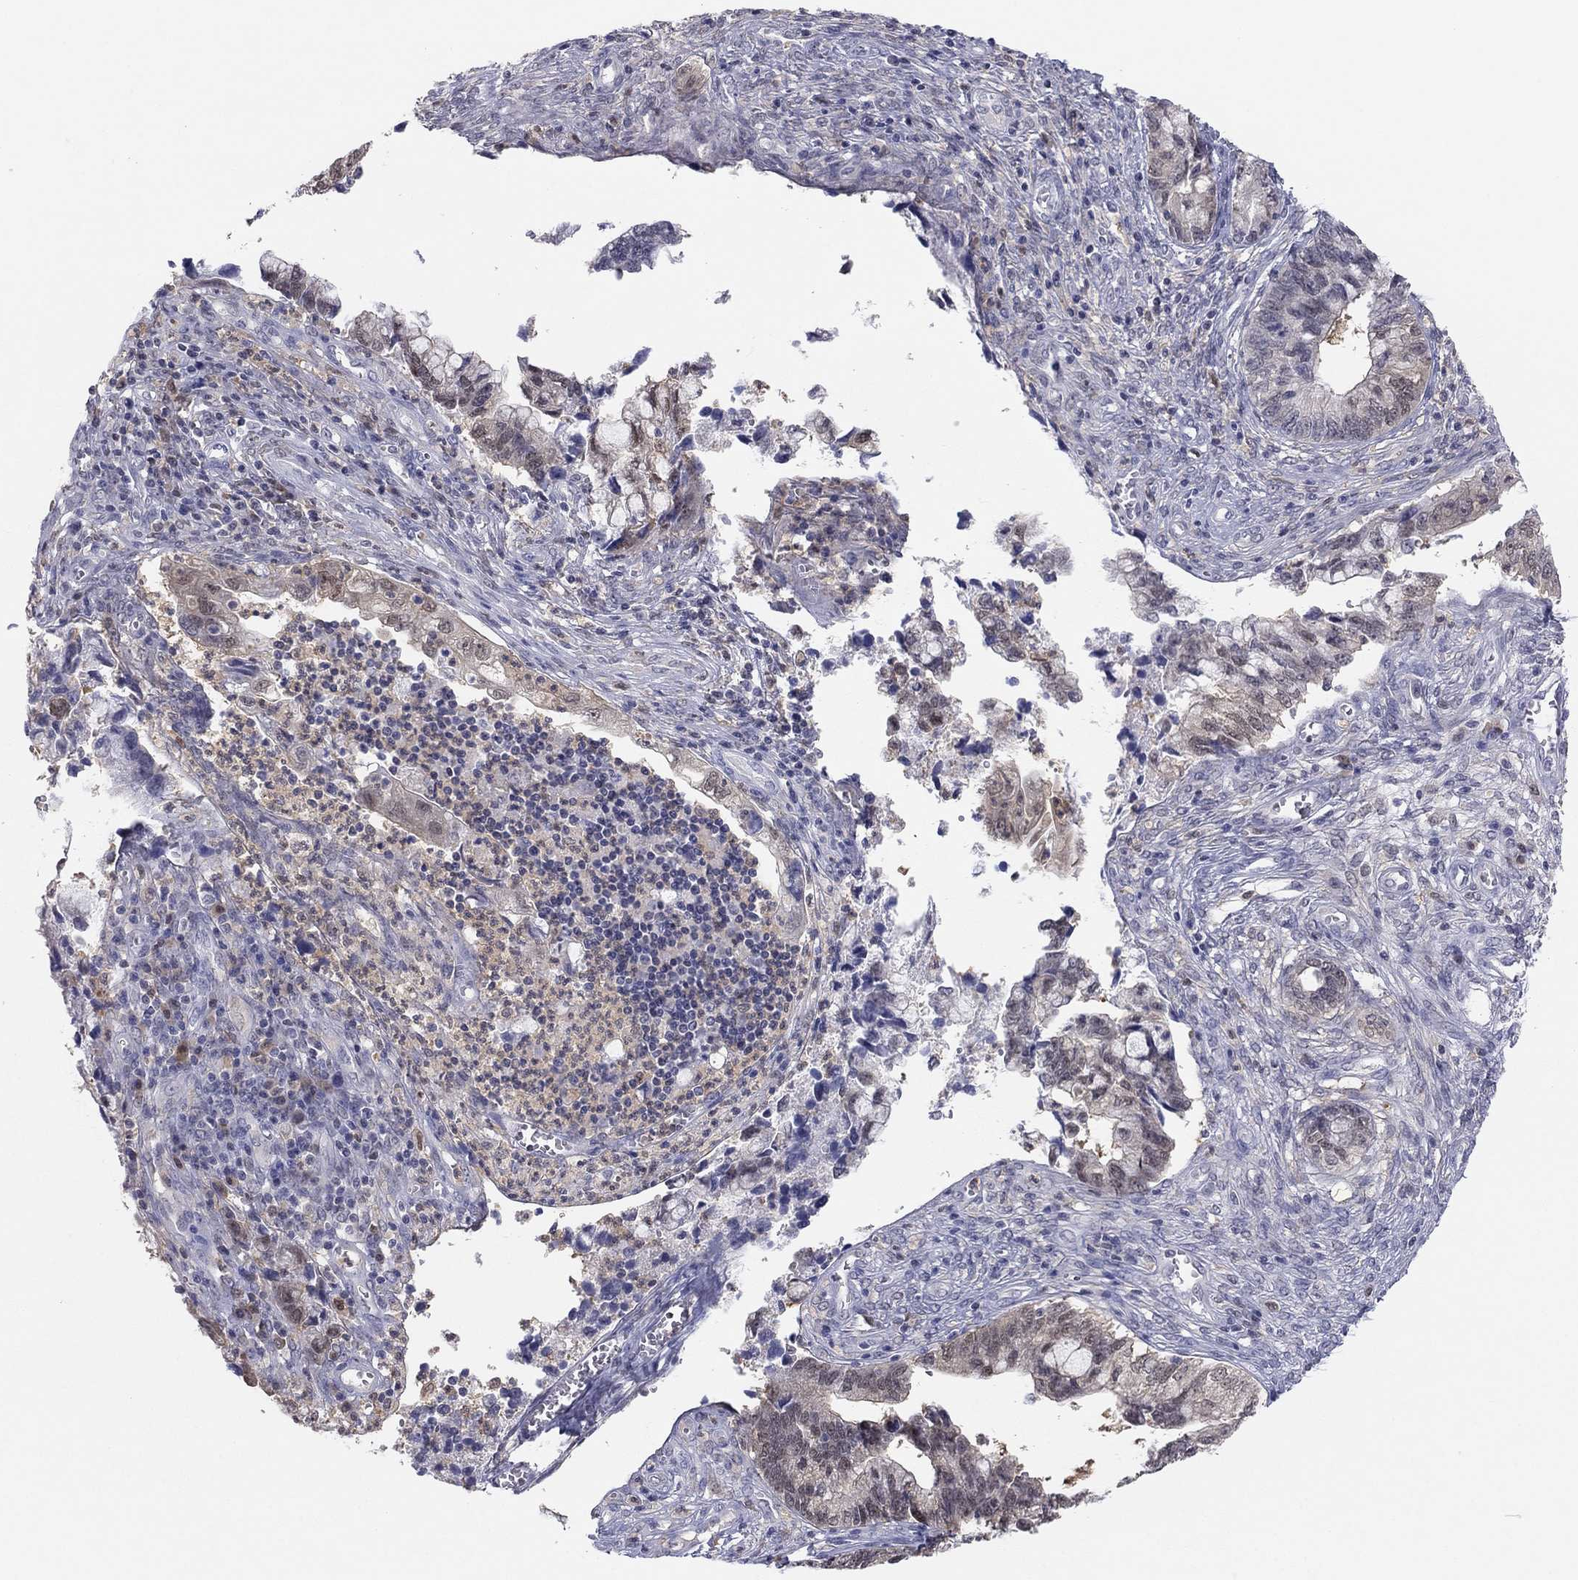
{"staining": {"intensity": "weak", "quantity": "<25%", "location": "cytoplasmic/membranous"}, "tissue": "cervical cancer", "cell_type": "Tumor cells", "image_type": "cancer", "snomed": [{"axis": "morphology", "description": "Adenocarcinoma, NOS"}, {"axis": "topography", "description": "Cervix"}], "caption": "This is an immunohistochemistry histopathology image of human cervical cancer (adenocarcinoma). There is no staining in tumor cells.", "gene": "PDXK", "patient": {"sex": "female", "age": 44}}